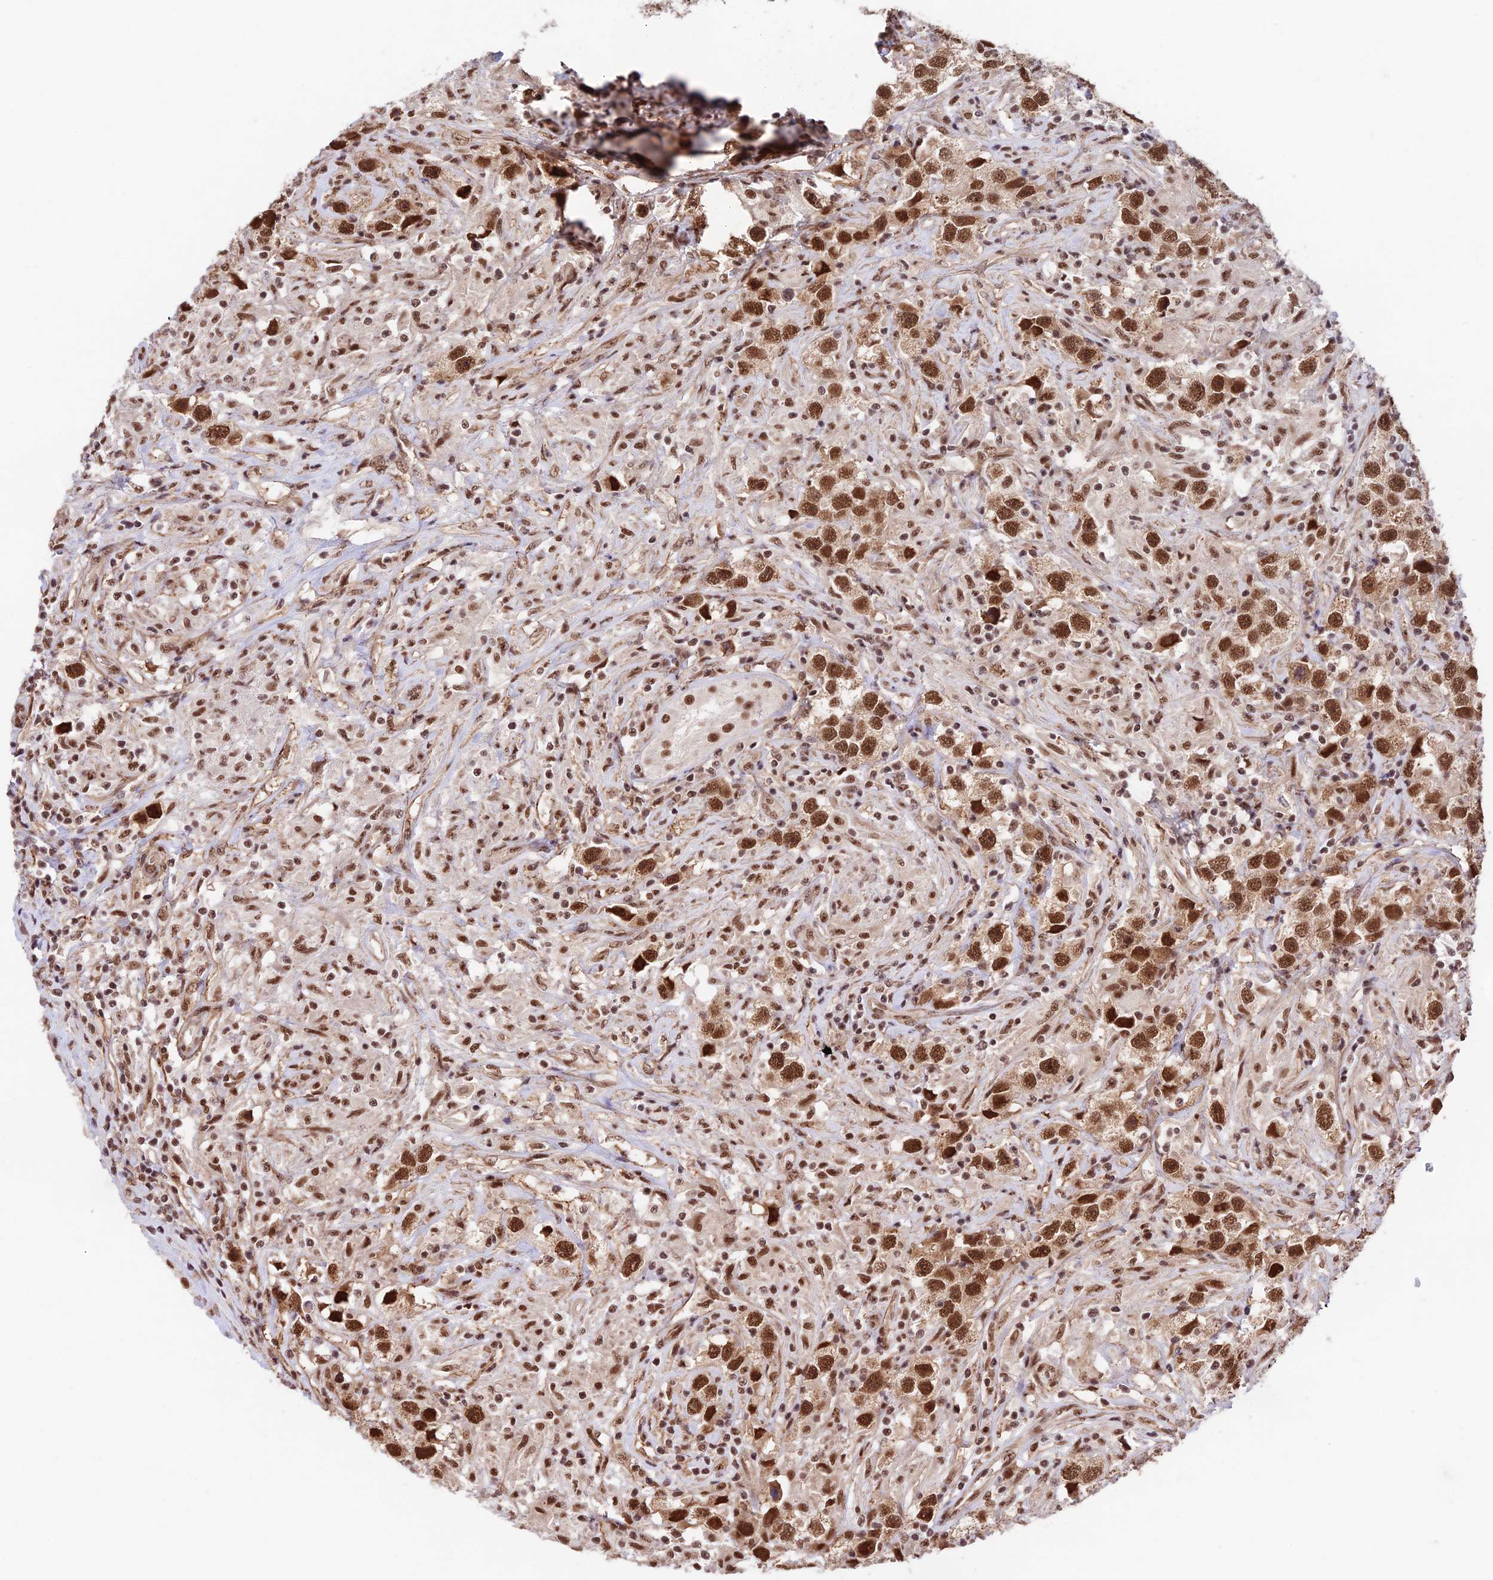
{"staining": {"intensity": "strong", "quantity": ">75%", "location": "nuclear"}, "tissue": "testis cancer", "cell_type": "Tumor cells", "image_type": "cancer", "snomed": [{"axis": "morphology", "description": "Seminoma, NOS"}, {"axis": "topography", "description": "Testis"}], "caption": "Immunohistochemistry (IHC) of human testis cancer (seminoma) displays high levels of strong nuclear staining in about >75% of tumor cells. (DAB (3,3'-diaminobenzidine) = brown stain, brightfield microscopy at high magnification).", "gene": "RBM42", "patient": {"sex": "male", "age": 49}}